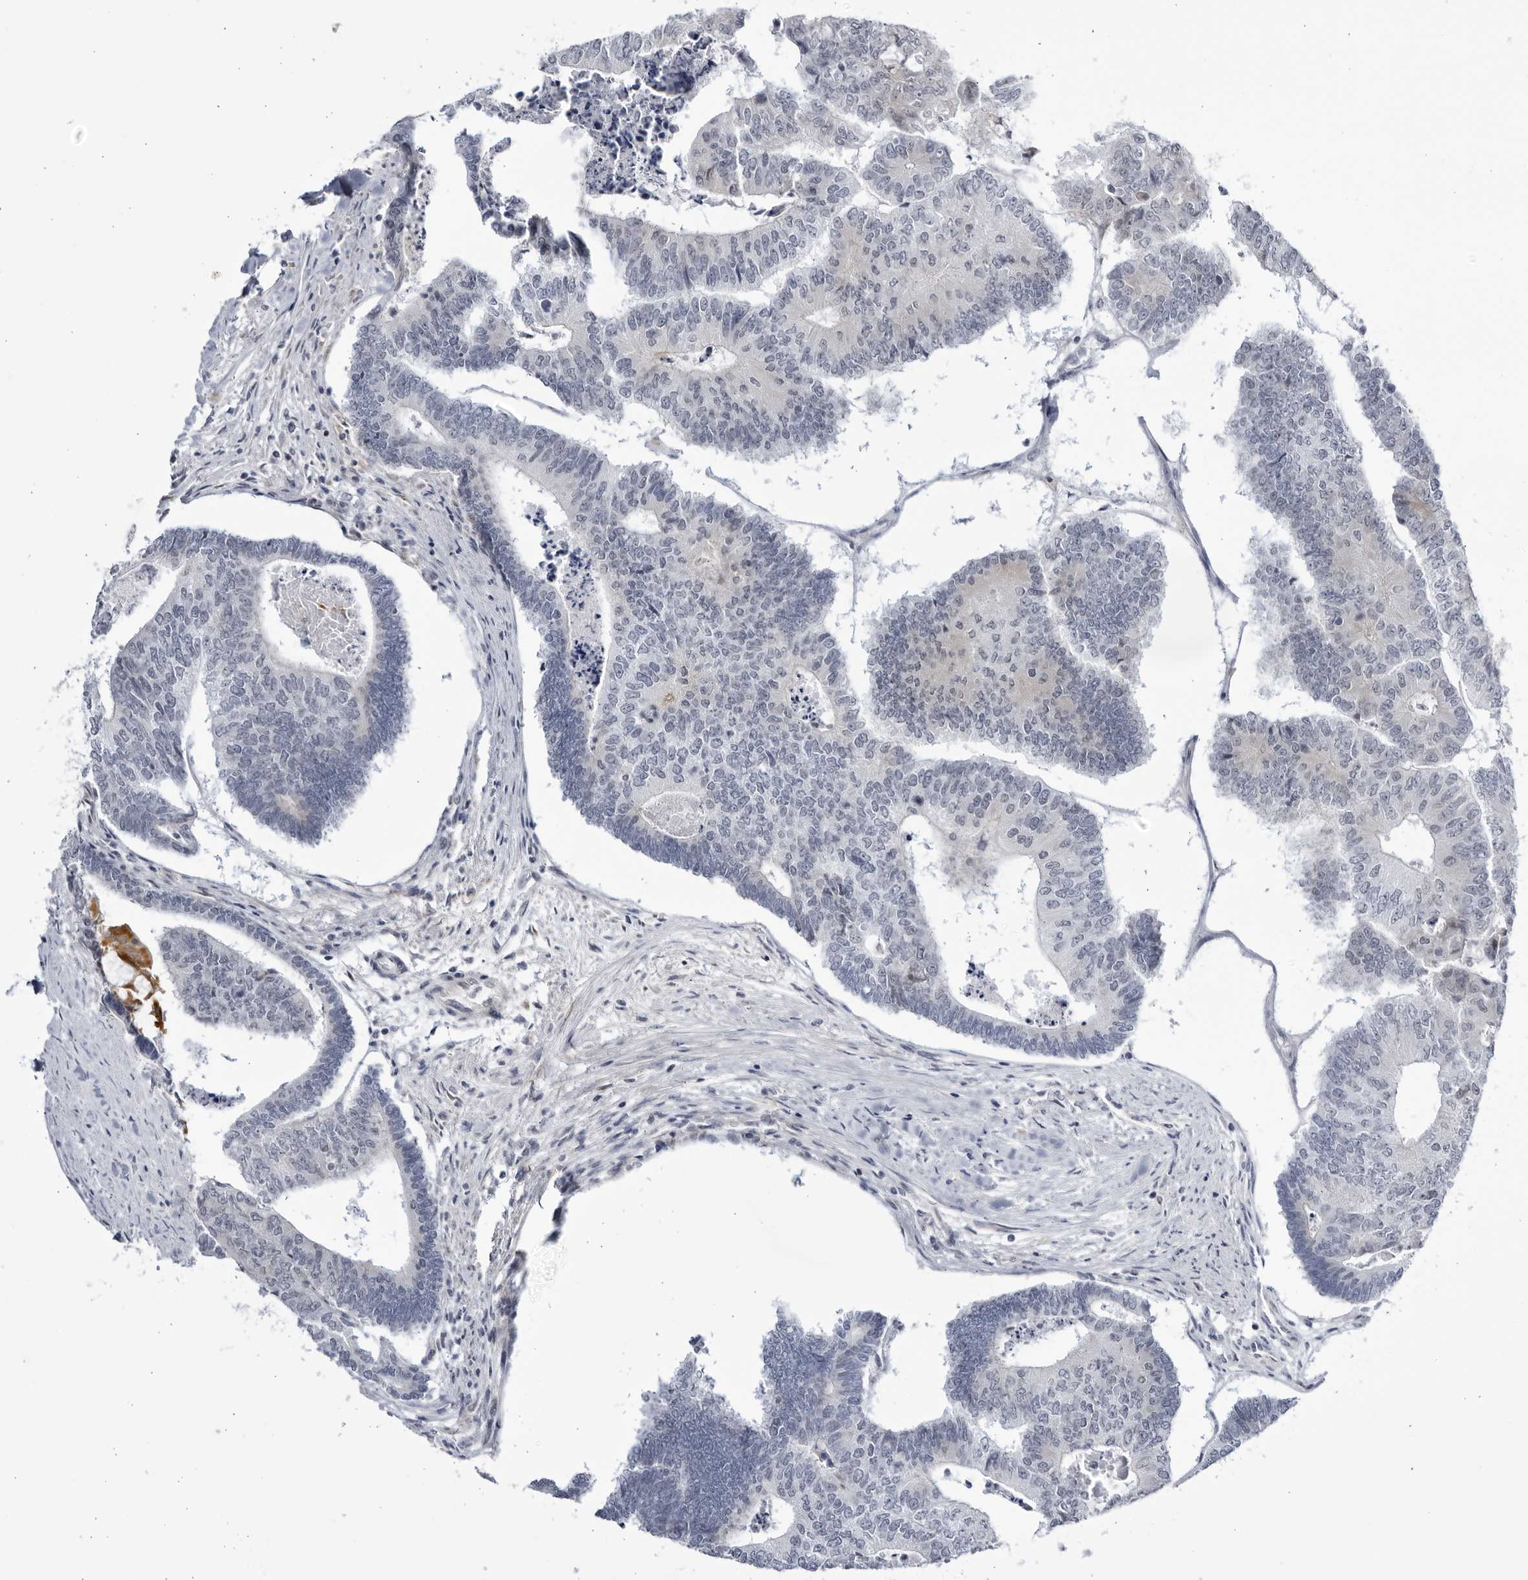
{"staining": {"intensity": "negative", "quantity": "none", "location": "none"}, "tissue": "colorectal cancer", "cell_type": "Tumor cells", "image_type": "cancer", "snomed": [{"axis": "morphology", "description": "Adenocarcinoma, NOS"}, {"axis": "topography", "description": "Colon"}], "caption": "Colorectal cancer (adenocarcinoma) stained for a protein using IHC reveals no positivity tumor cells.", "gene": "CNBD1", "patient": {"sex": "female", "age": 67}}